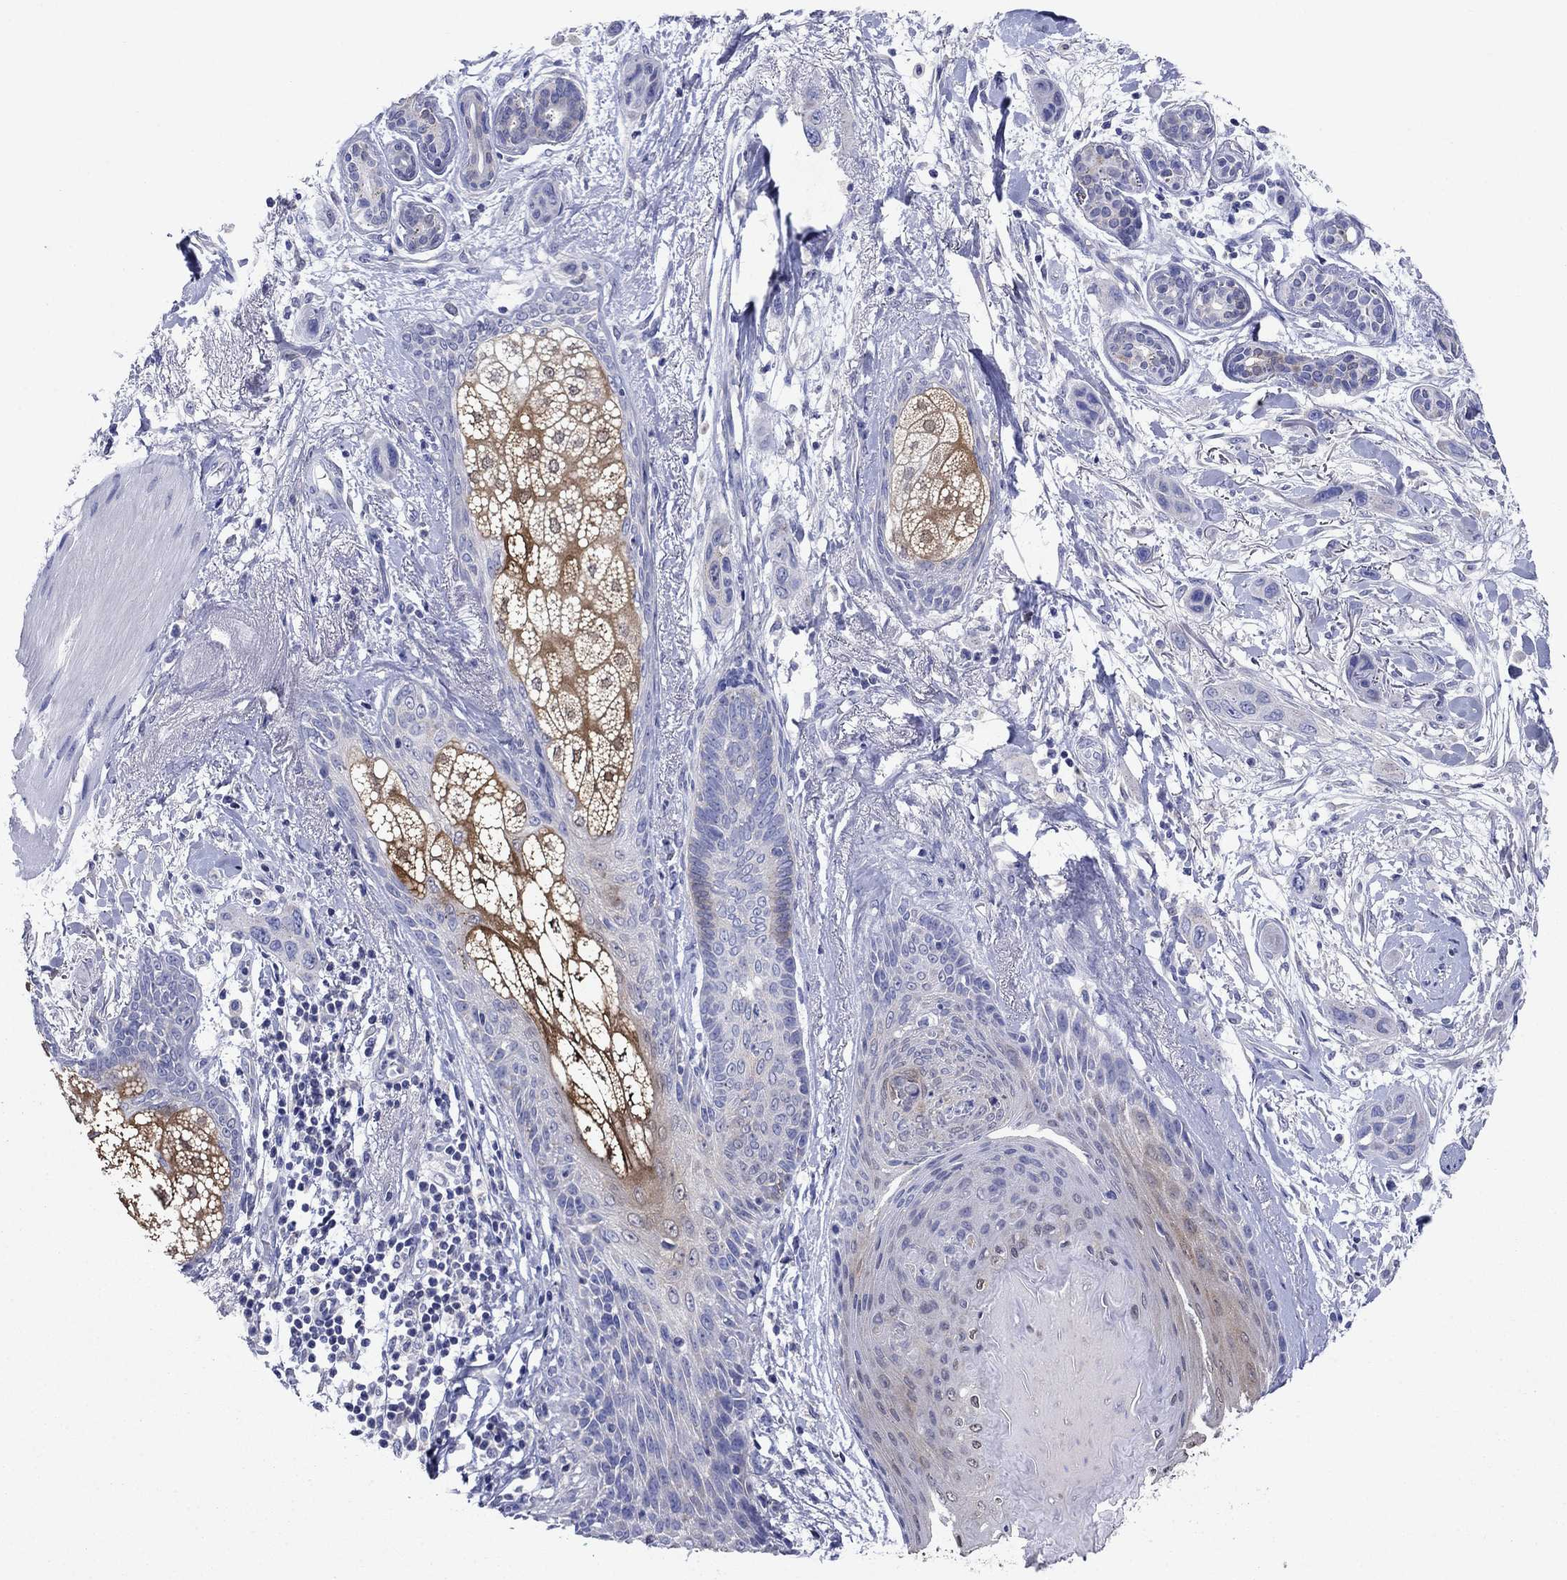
{"staining": {"intensity": "negative", "quantity": "none", "location": "none"}, "tissue": "skin cancer", "cell_type": "Tumor cells", "image_type": "cancer", "snomed": [{"axis": "morphology", "description": "Squamous cell carcinoma, NOS"}, {"axis": "topography", "description": "Skin"}], "caption": "Immunohistochemistry (IHC) photomicrograph of neoplastic tissue: skin cancer (squamous cell carcinoma) stained with DAB shows no significant protein staining in tumor cells.", "gene": "SULT2B1", "patient": {"sex": "male", "age": 79}}